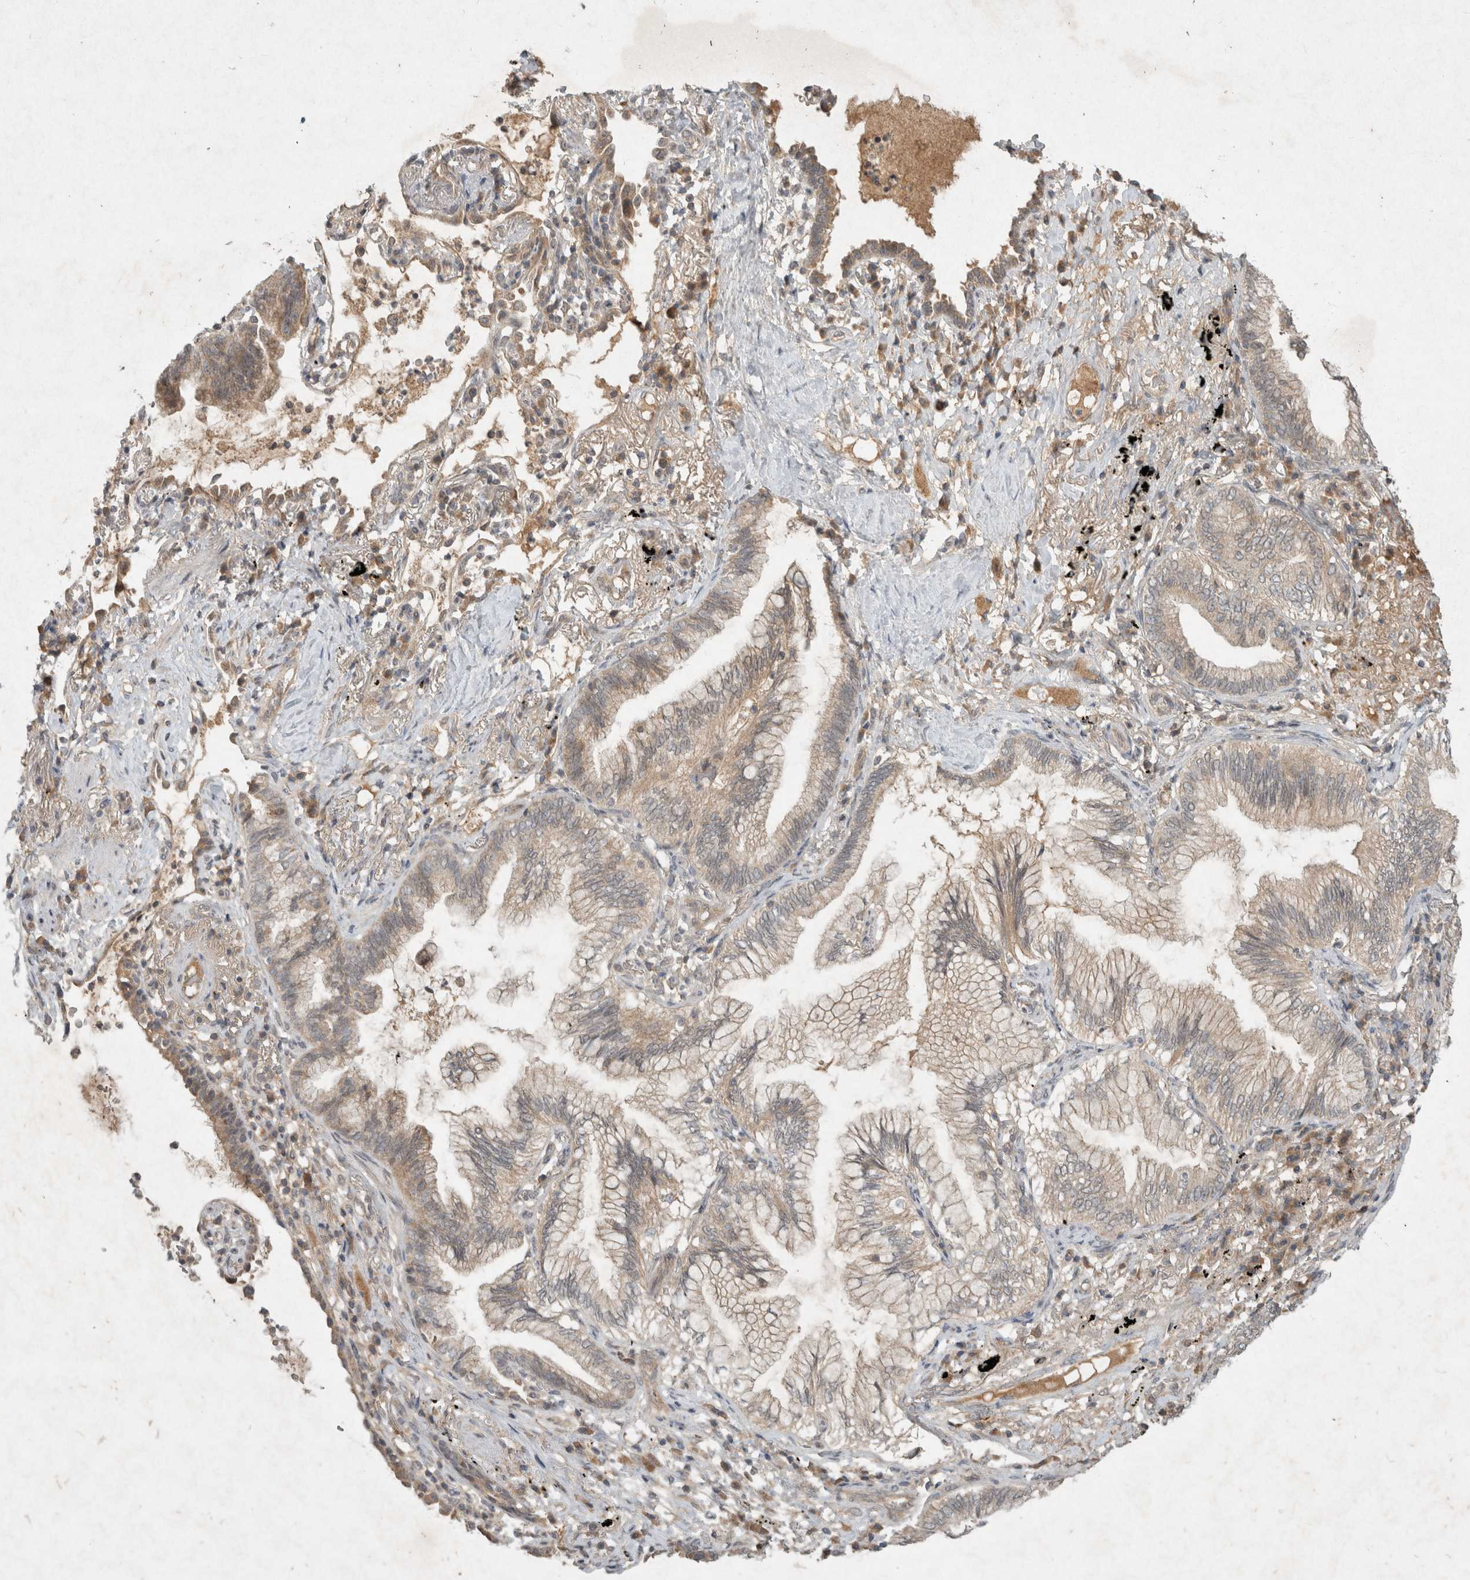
{"staining": {"intensity": "weak", "quantity": ">75%", "location": "cytoplasmic/membranous"}, "tissue": "lung cancer", "cell_type": "Tumor cells", "image_type": "cancer", "snomed": [{"axis": "morphology", "description": "Adenocarcinoma, NOS"}, {"axis": "topography", "description": "Lung"}], "caption": "Tumor cells show low levels of weak cytoplasmic/membranous staining in about >75% of cells in human lung adenocarcinoma.", "gene": "LOXL2", "patient": {"sex": "female", "age": 70}}